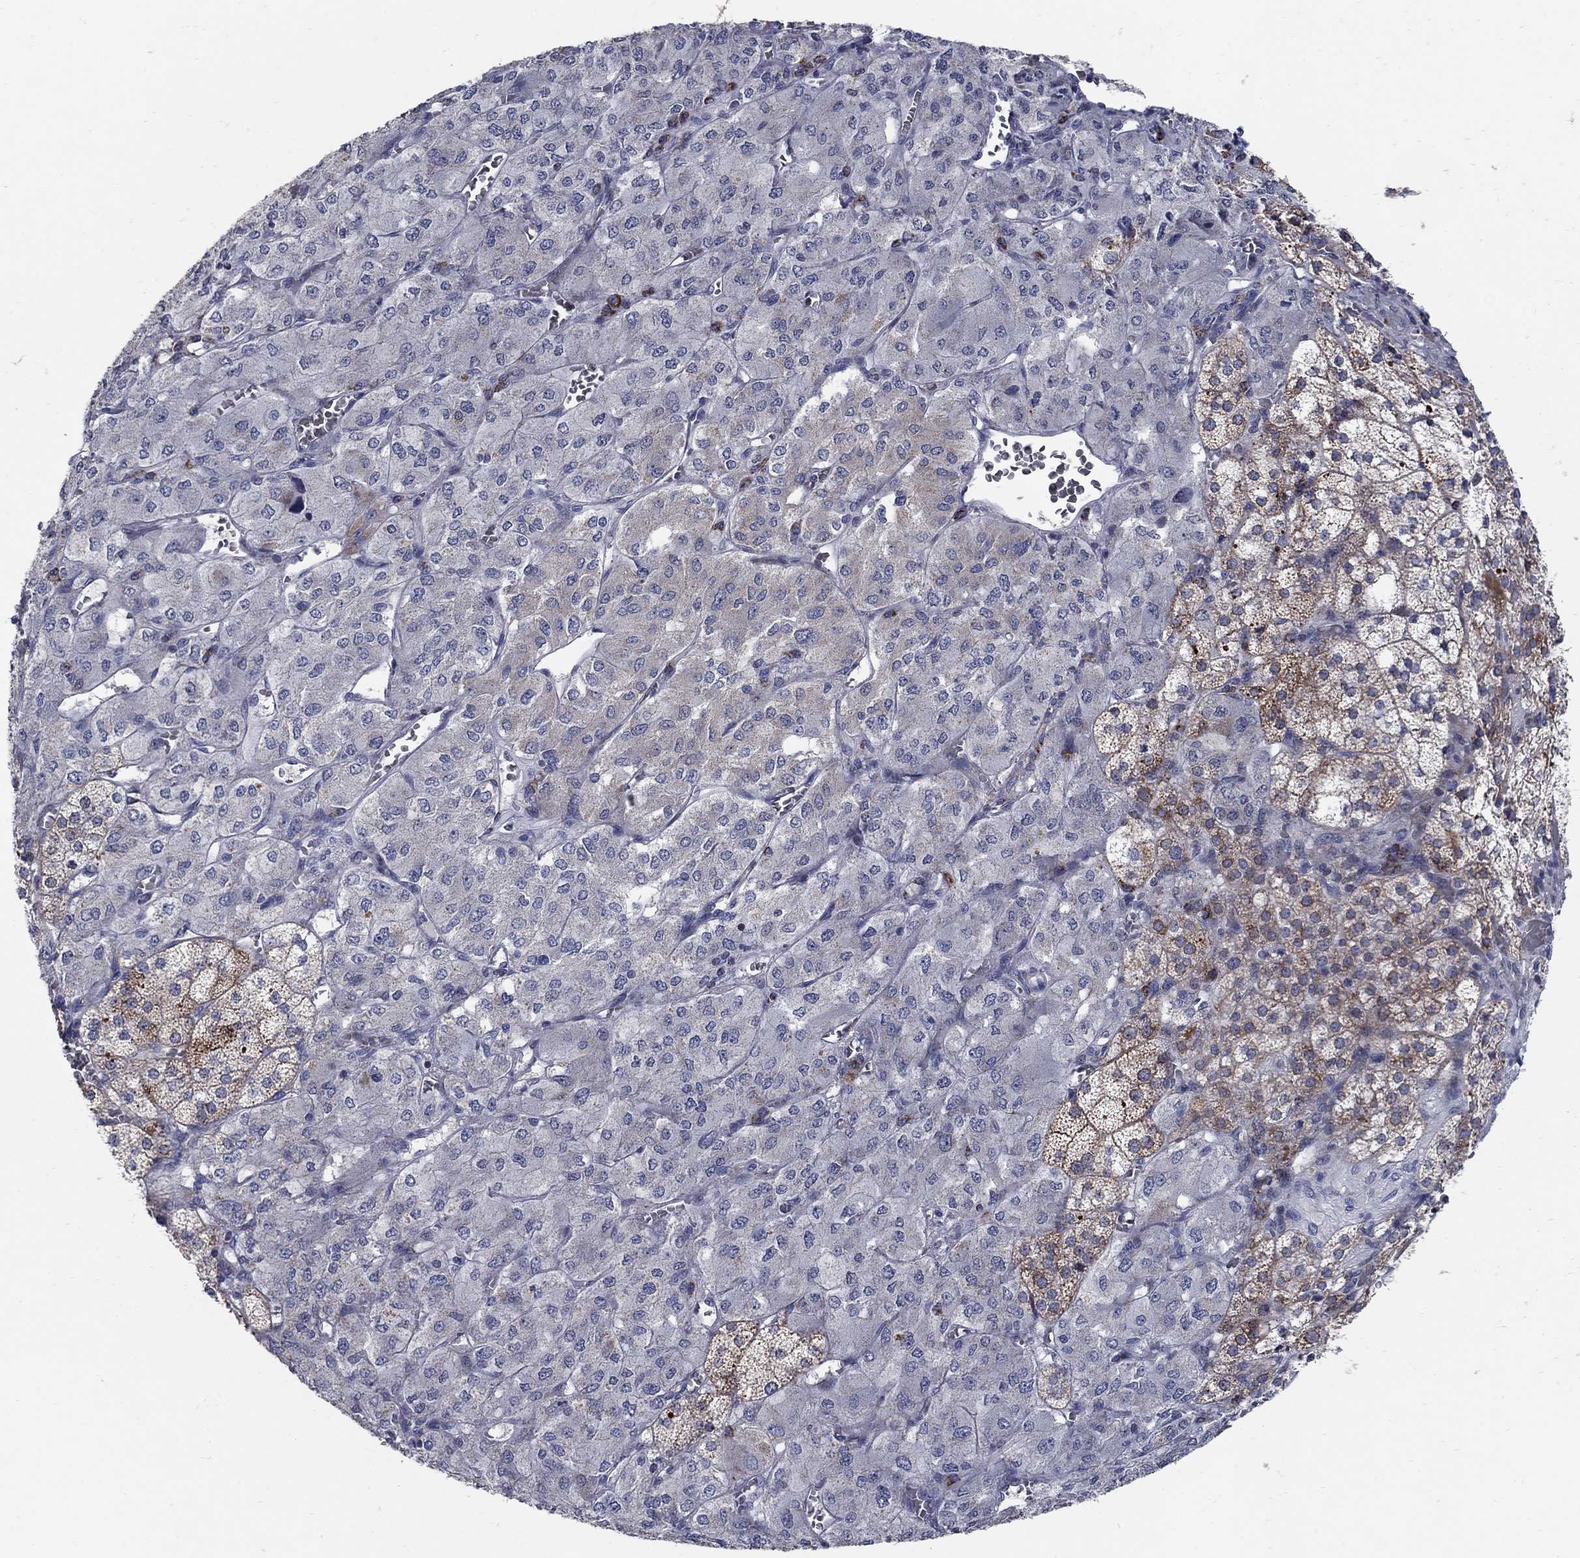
{"staining": {"intensity": "strong", "quantity": "<25%", "location": "cytoplasmic/membranous"}, "tissue": "adrenal gland", "cell_type": "Glandular cells", "image_type": "normal", "snomed": [{"axis": "morphology", "description": "Normal tissue, NOS"}, {"axis": "topography", "description": "Adrenal gland"}], "caption": "DAB immunohistochemical staining of benign human adrenal gland exhibits strong cytoplasmic/membranous protein staining in approximately <25% of glandular cells.", "gene": "HMX2", "patient": {"sex": "female", "age": 60}}